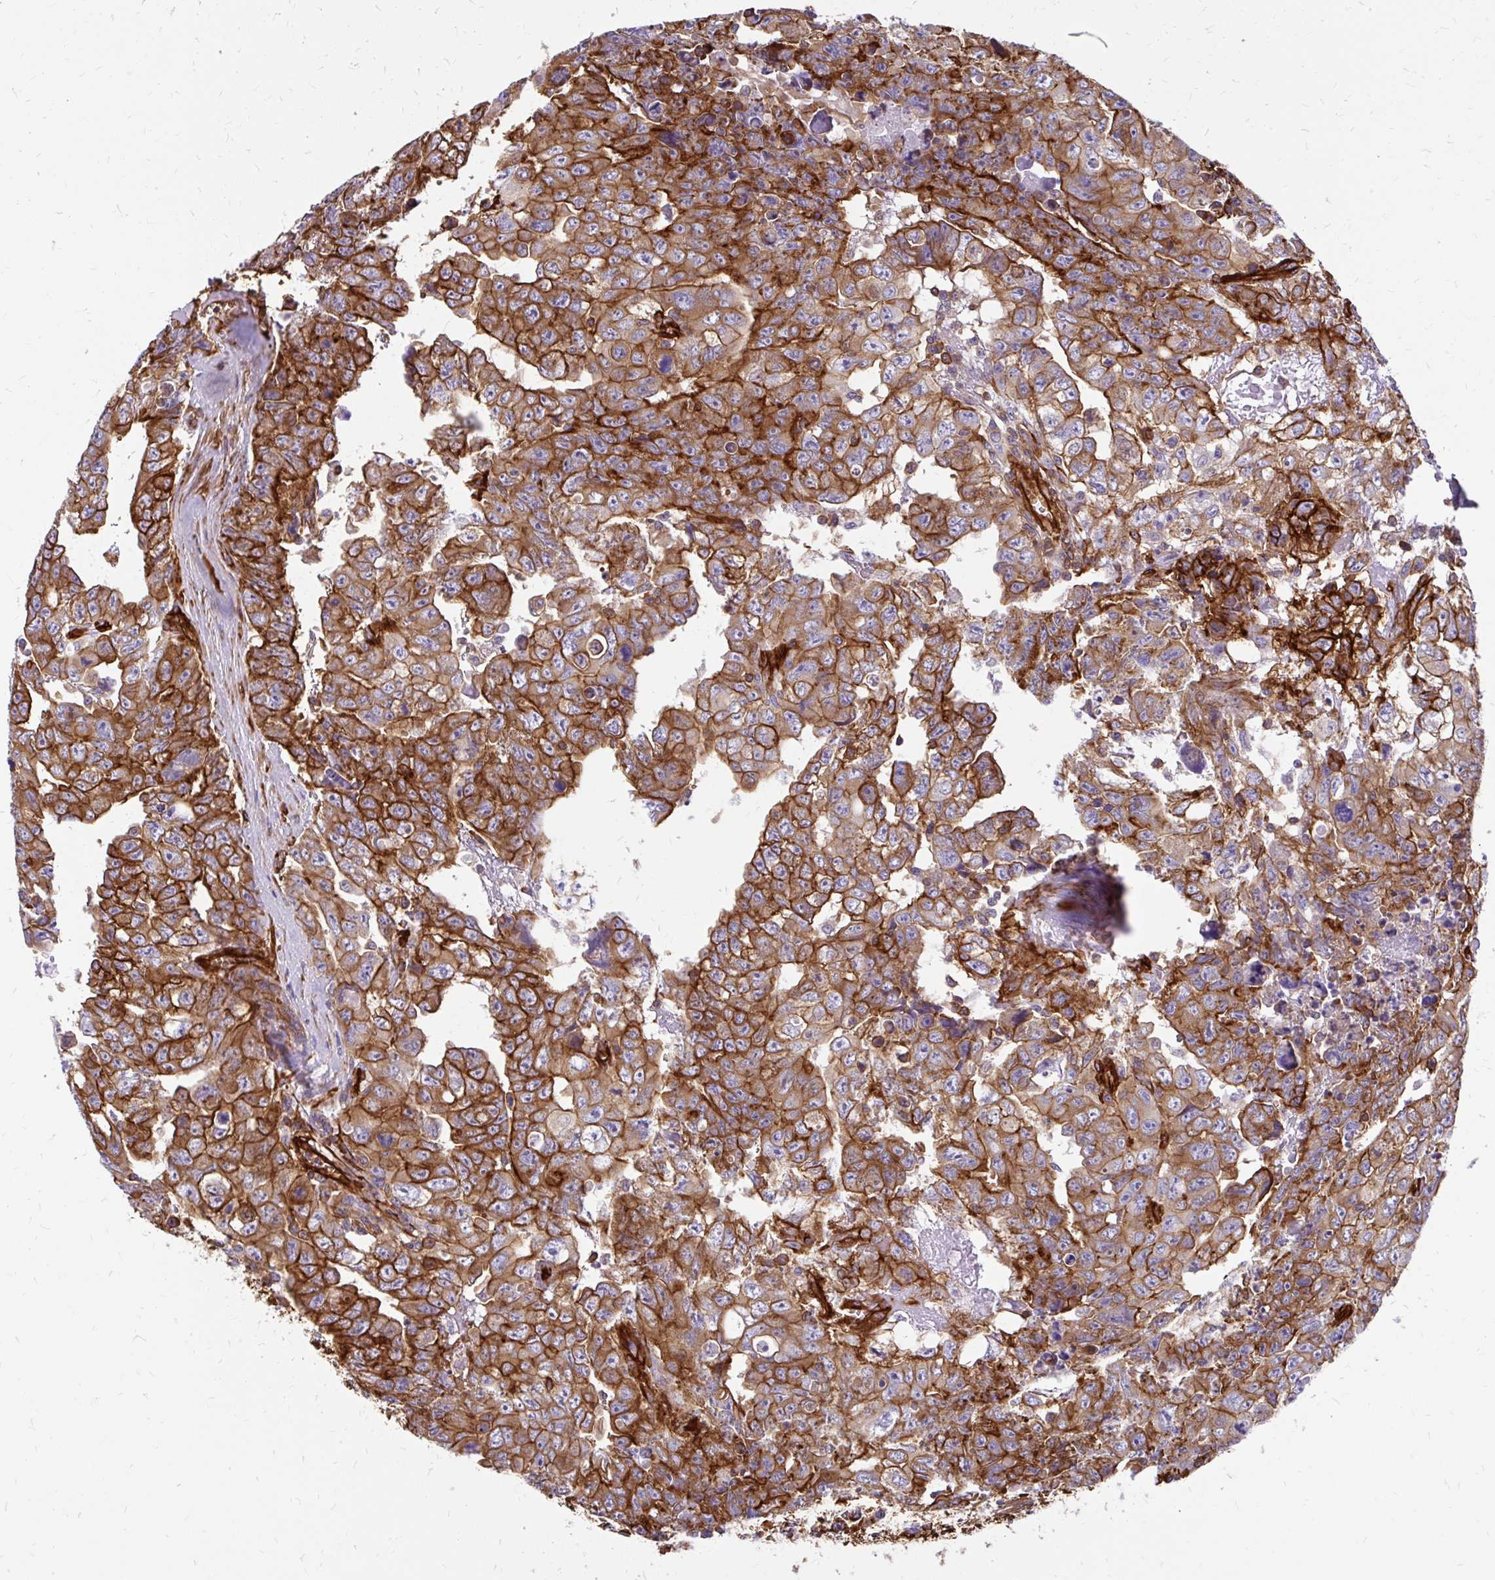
{"staining": {"intensity": "strong", "quantity": ">75%", "location": "cytoplasmic/membranous"}, "tissue": "testis cancer", "cell_type": "Tumor cells", "image_type": "cancer", "snomed": [{"axis": "morphology", "description": "Carcinoma, Embryonal, NOS"}, {"axis": "topography", "description": "Testis"}], "caption": "Immunohistochemical staining of human testis cancer demonstrates strong cytoplasmic/membranous protein positivity in approximately >75% of tumor cells.", "gene": "MAP1LC3B", "patient": {"sex": "male", "age": 24}}